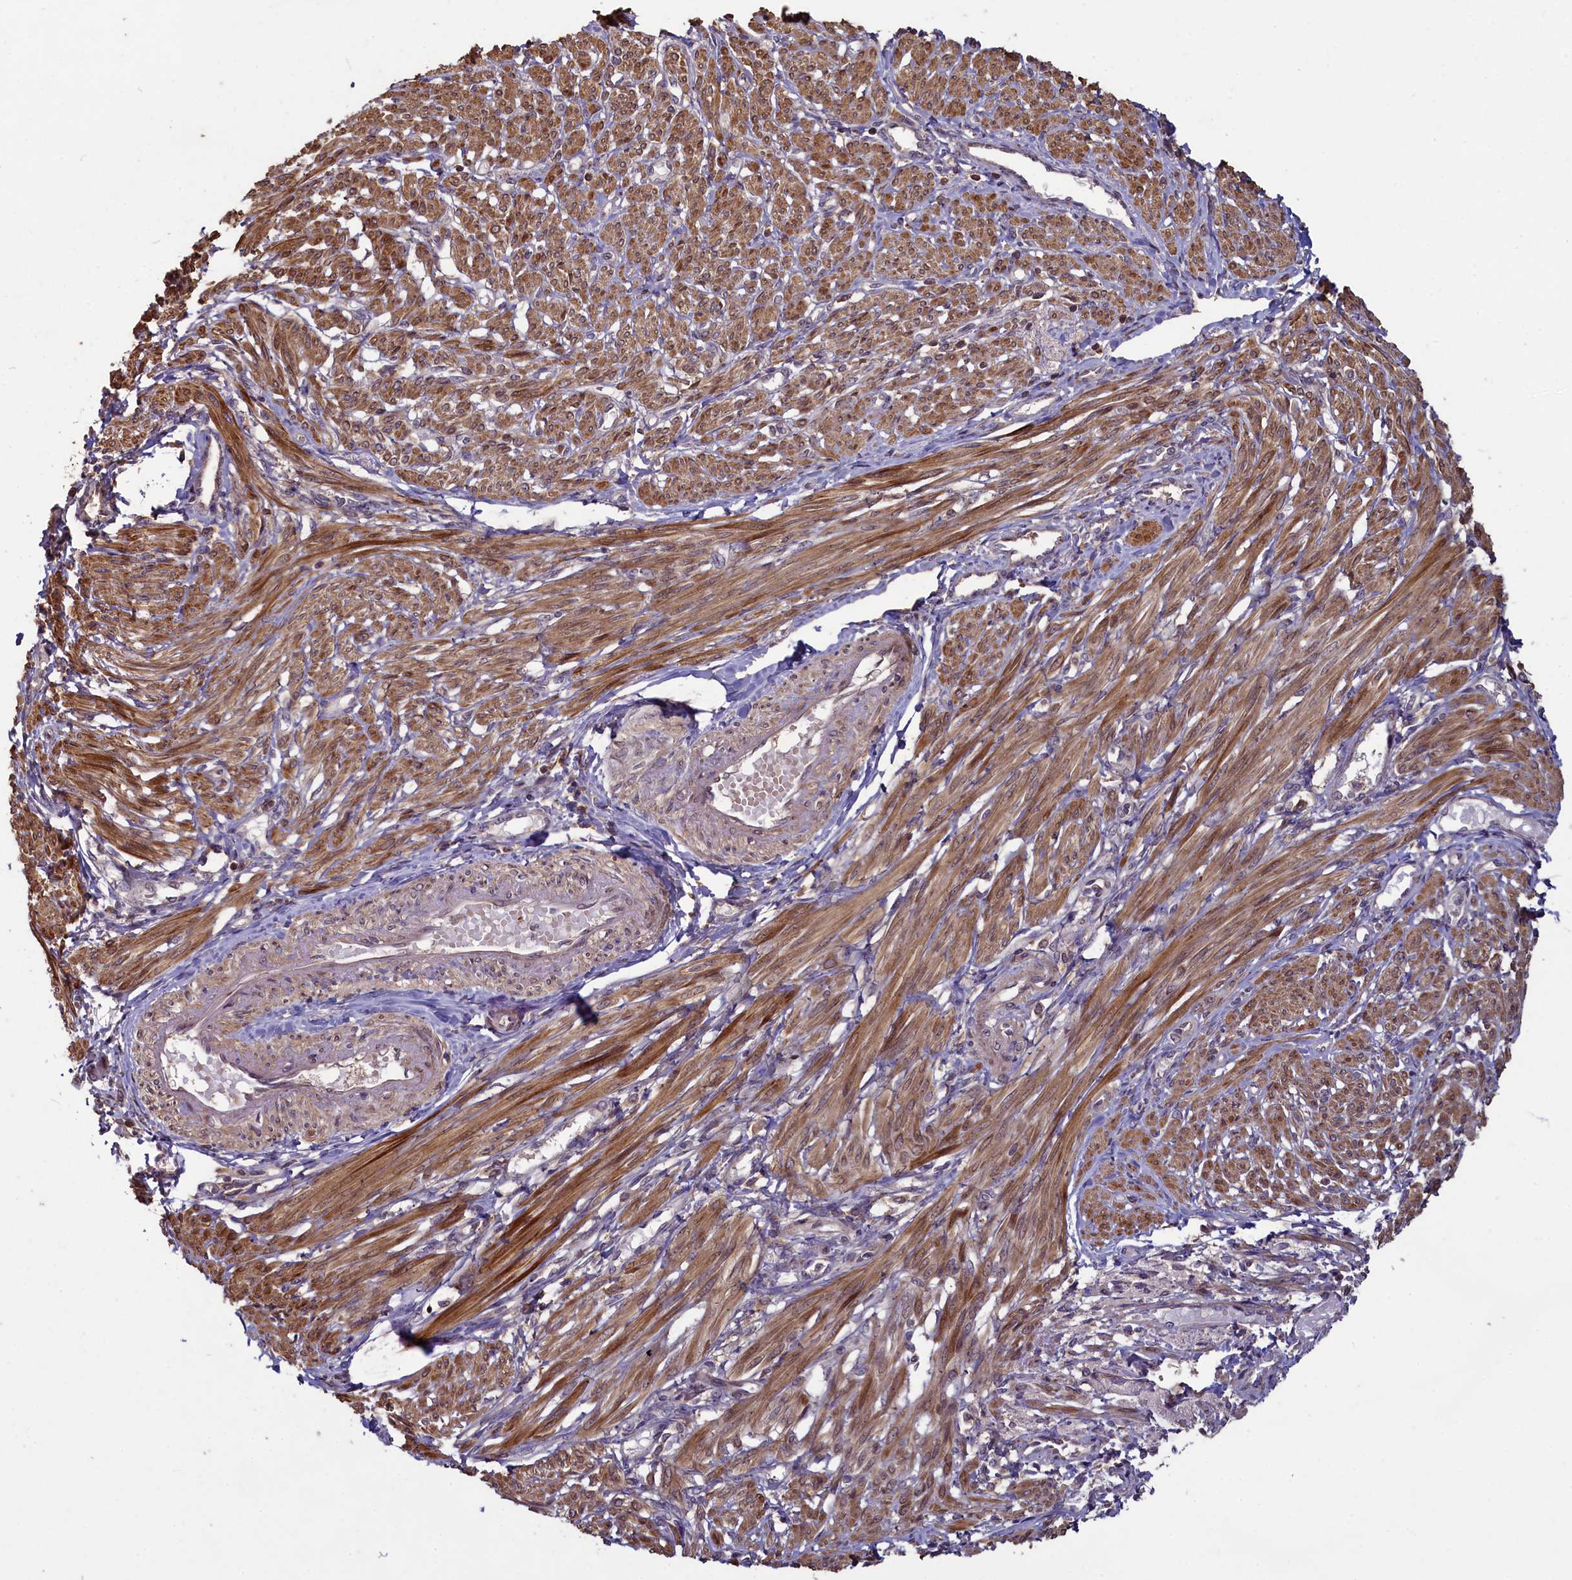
{"staining": {"intensity": "moderate", "quantity": "25%-75%", "location": "cytoplasmic/membranous"}, "tissue": "smooth muscle", "cell_type": "Smooth muscle cells", "image_type": "normal", "snomed": [{"axis": "morphology", "description": "Normal tissue, NOS"}, {"axis": "topography", "description": "Smooth muscle"}], "caption": "A high-resolution image shows immunohistochemistry staining of normal smooth muscle, which shows moderate cytoplasmic/membranous expression in about 25%-75% of smooth muscle cells. (DAB = brown stain, brightfield microscopy at high magnification).", "gene": "NUDT6", "patient": {"sex": "female", "age": 39}}